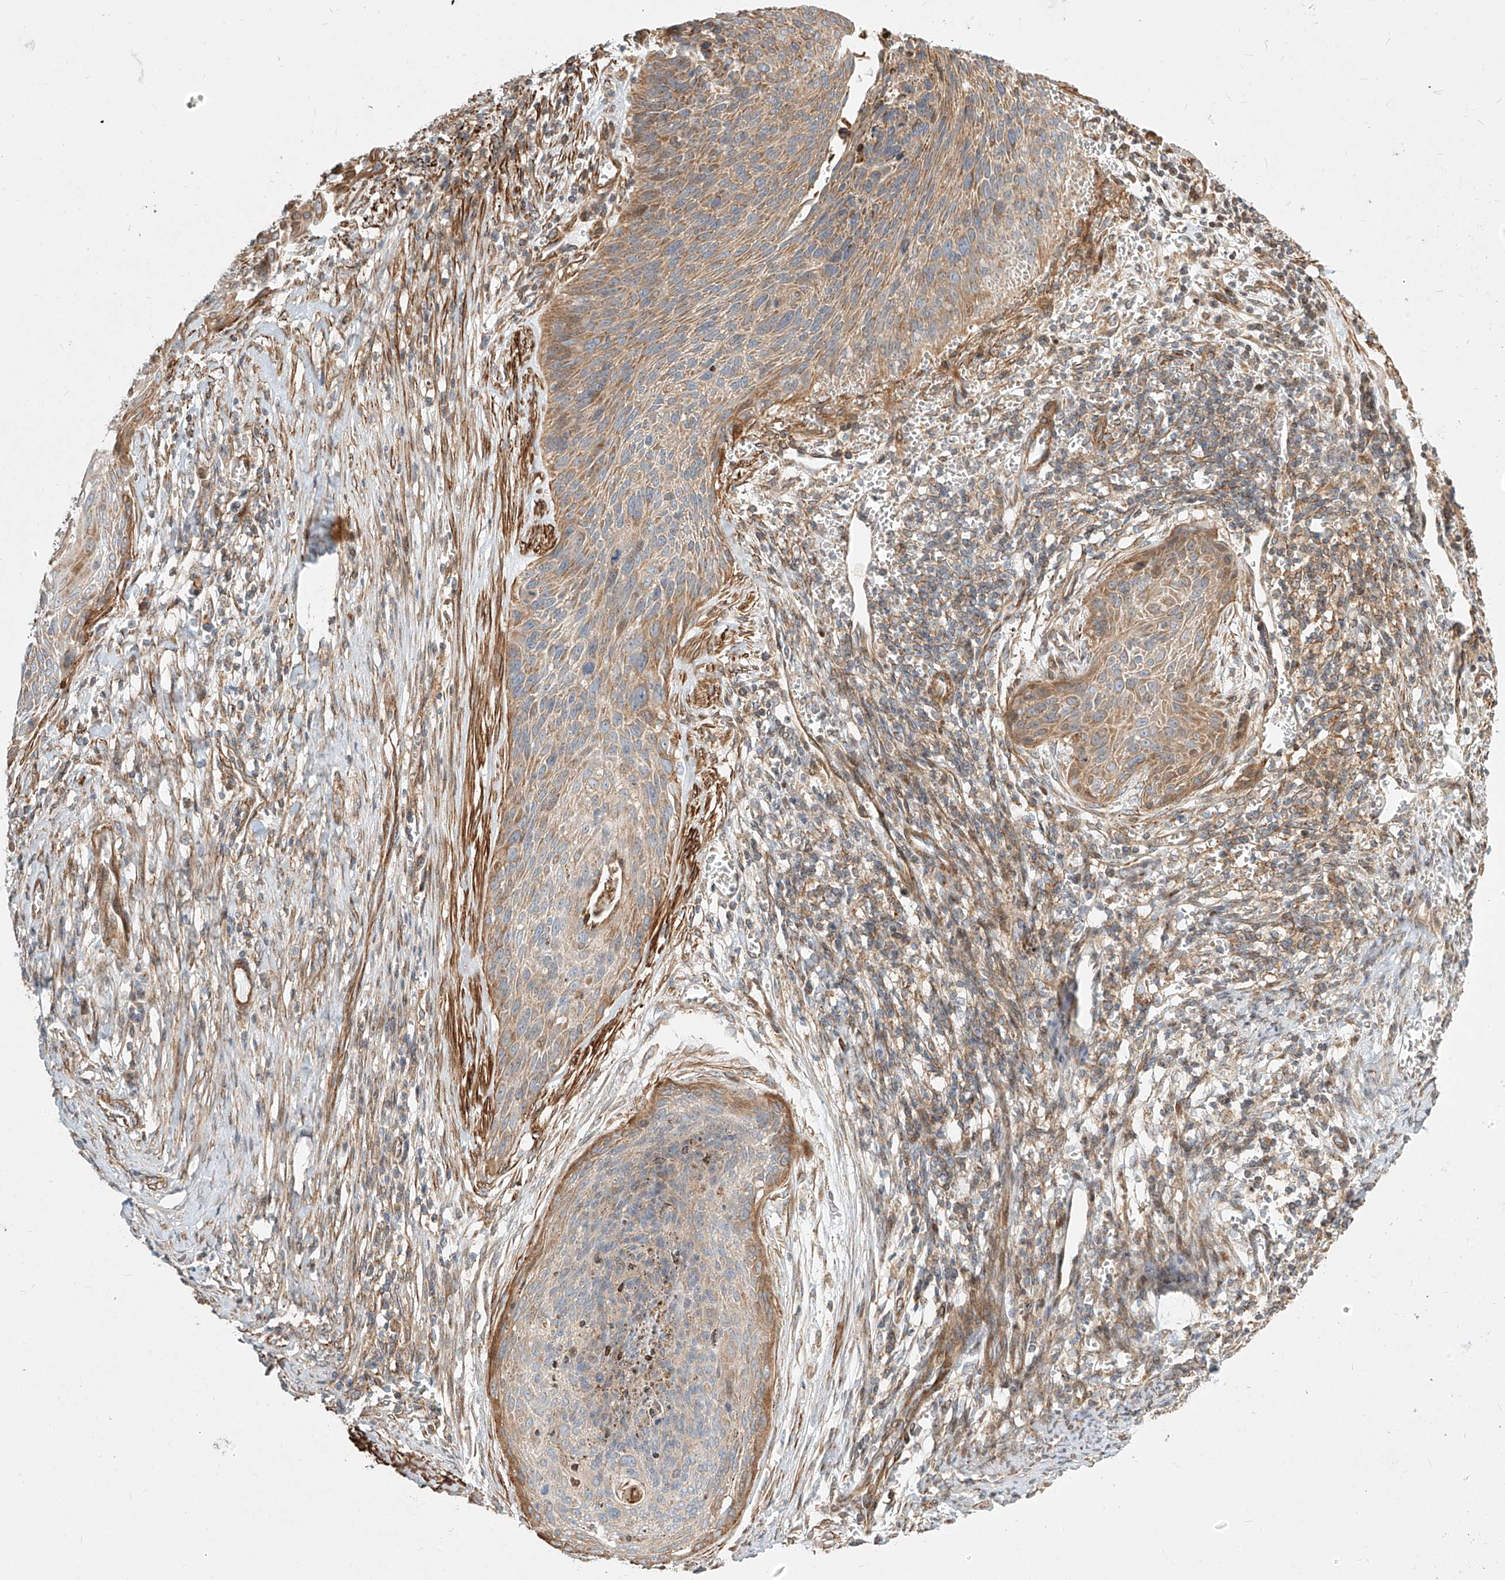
{"staining": {"intensity": "moderate", "quantity": "25%-75%", "location": "cytoplasmic/membranous"}, "tissue": "cervical cancer", "cell_type": "Tumor cells", "image_type": "cancer", "snomed": [{"axis": "morphology", "description": "Squamous cell carcinoma, NOS"}, {"axis": "topography", "description": "Cervix"}], "caption": "A high-resolution image shows immunohistochemistry (IHC) staining of cervical cancer, which displays moderate cytoplasmic/membranous staining in about 25%-75% of tumor cells. The staining was performed using DAB, with brown indicating positive protein expression. Nuclei are stained blue with hematoxylin.", "gene": "MTX2", "patient": {"sex": "female", "age": 55}}